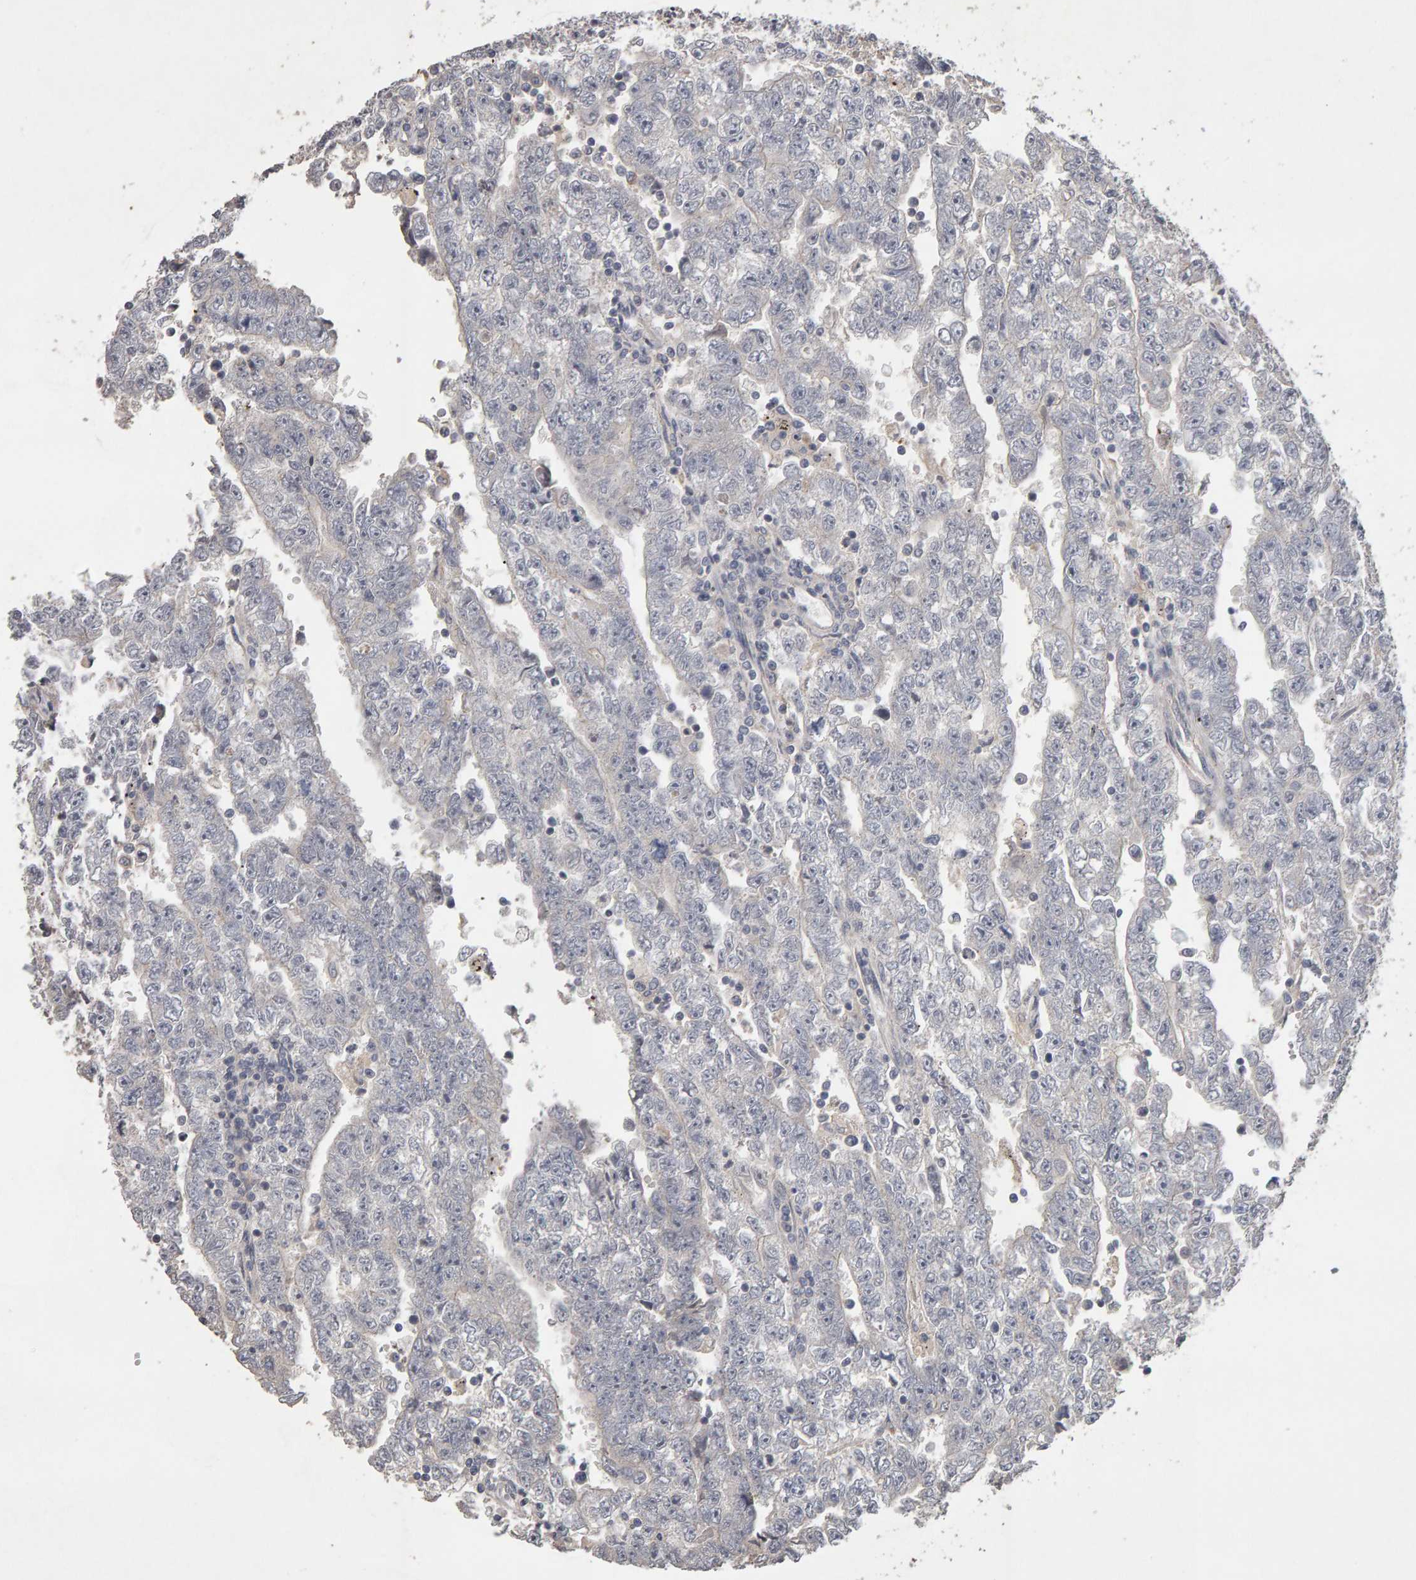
{"staining": {"intensity": "negative", "quantity": "none", "location": "none"}, "tissue": "testis cancer", "cell_type": "Tumor cells", "image_type": "cancer", "snomed": [{"axis": "morphology", "description": "Carcinoma, Embryonal, NOS"}, {"axis": "topography", "description": "Testis"}], "caption": "Protein analysis of testis embryonal carcinoma demonstrates no significant staining in tumor cells.", "gene": "COASY", "patient": {"sex": "male", "age": 25}}